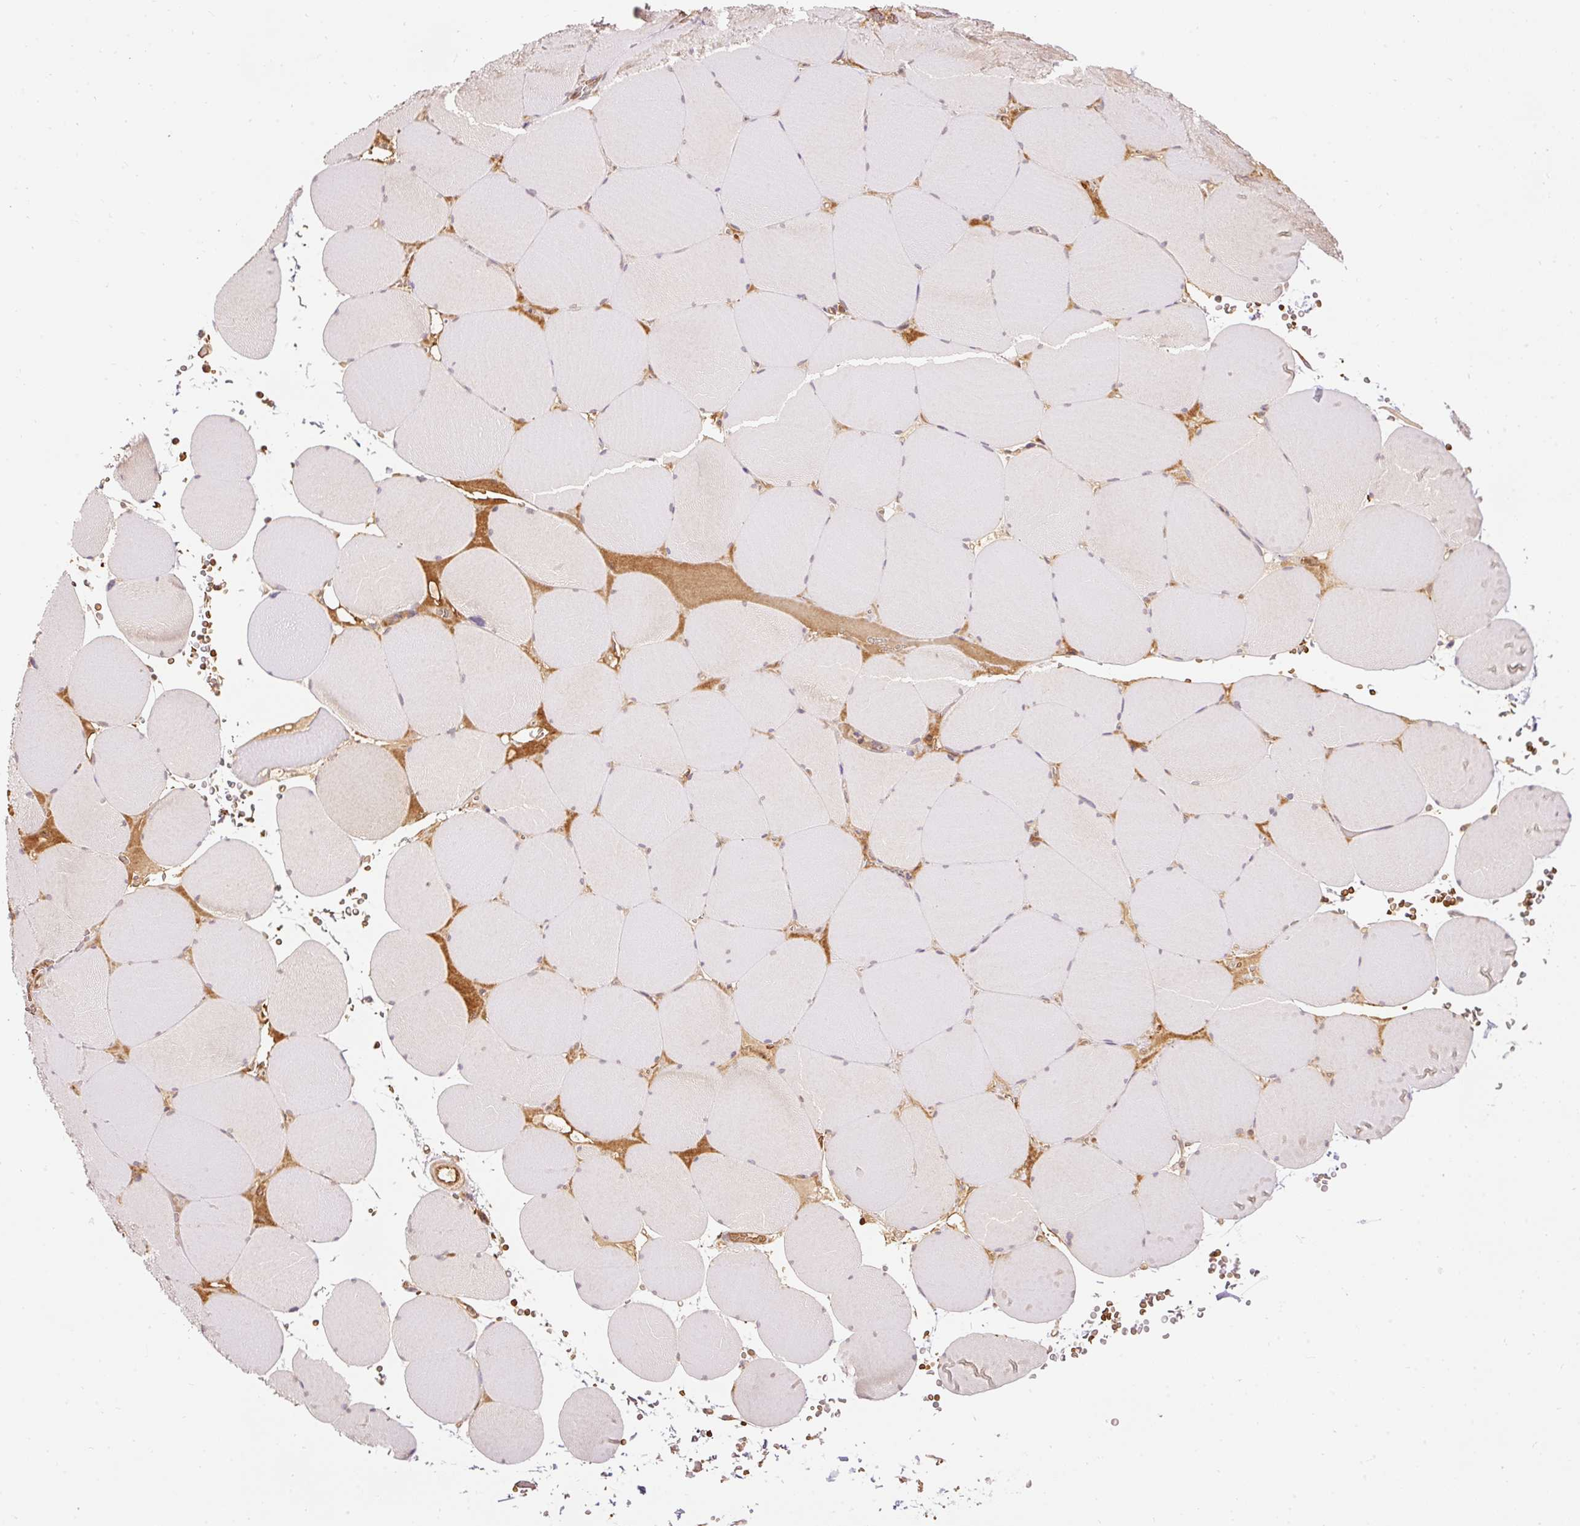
{"staining": {"intensity": "weak", "quantity": "25%-75%", "location": "cytoplasmic/membranous"}, "tissue": "skeletal muscle", "cell_type": "Myocytes", "image_type": "normal", "snomed": [{"axis": "morphology", "description": "Normal tissue, NOS"}, {"axis": "topography", "description": "Skeletal muscle"}, {"axis": "topography", "description": "Head-Neck"}], "caption": "Immunohistochemistry (DAB (3,3'-diaminobenzidine)) staining of unremarkable human skeletal muscle displays weak cytoplasmic/membranous protein staining in about 25%-75% of myocytes. (Brightfield microscopy of DAB IHC at high magnification).", "gene": "ADCY4", "patient": {"sex": "male", "age": 66}}